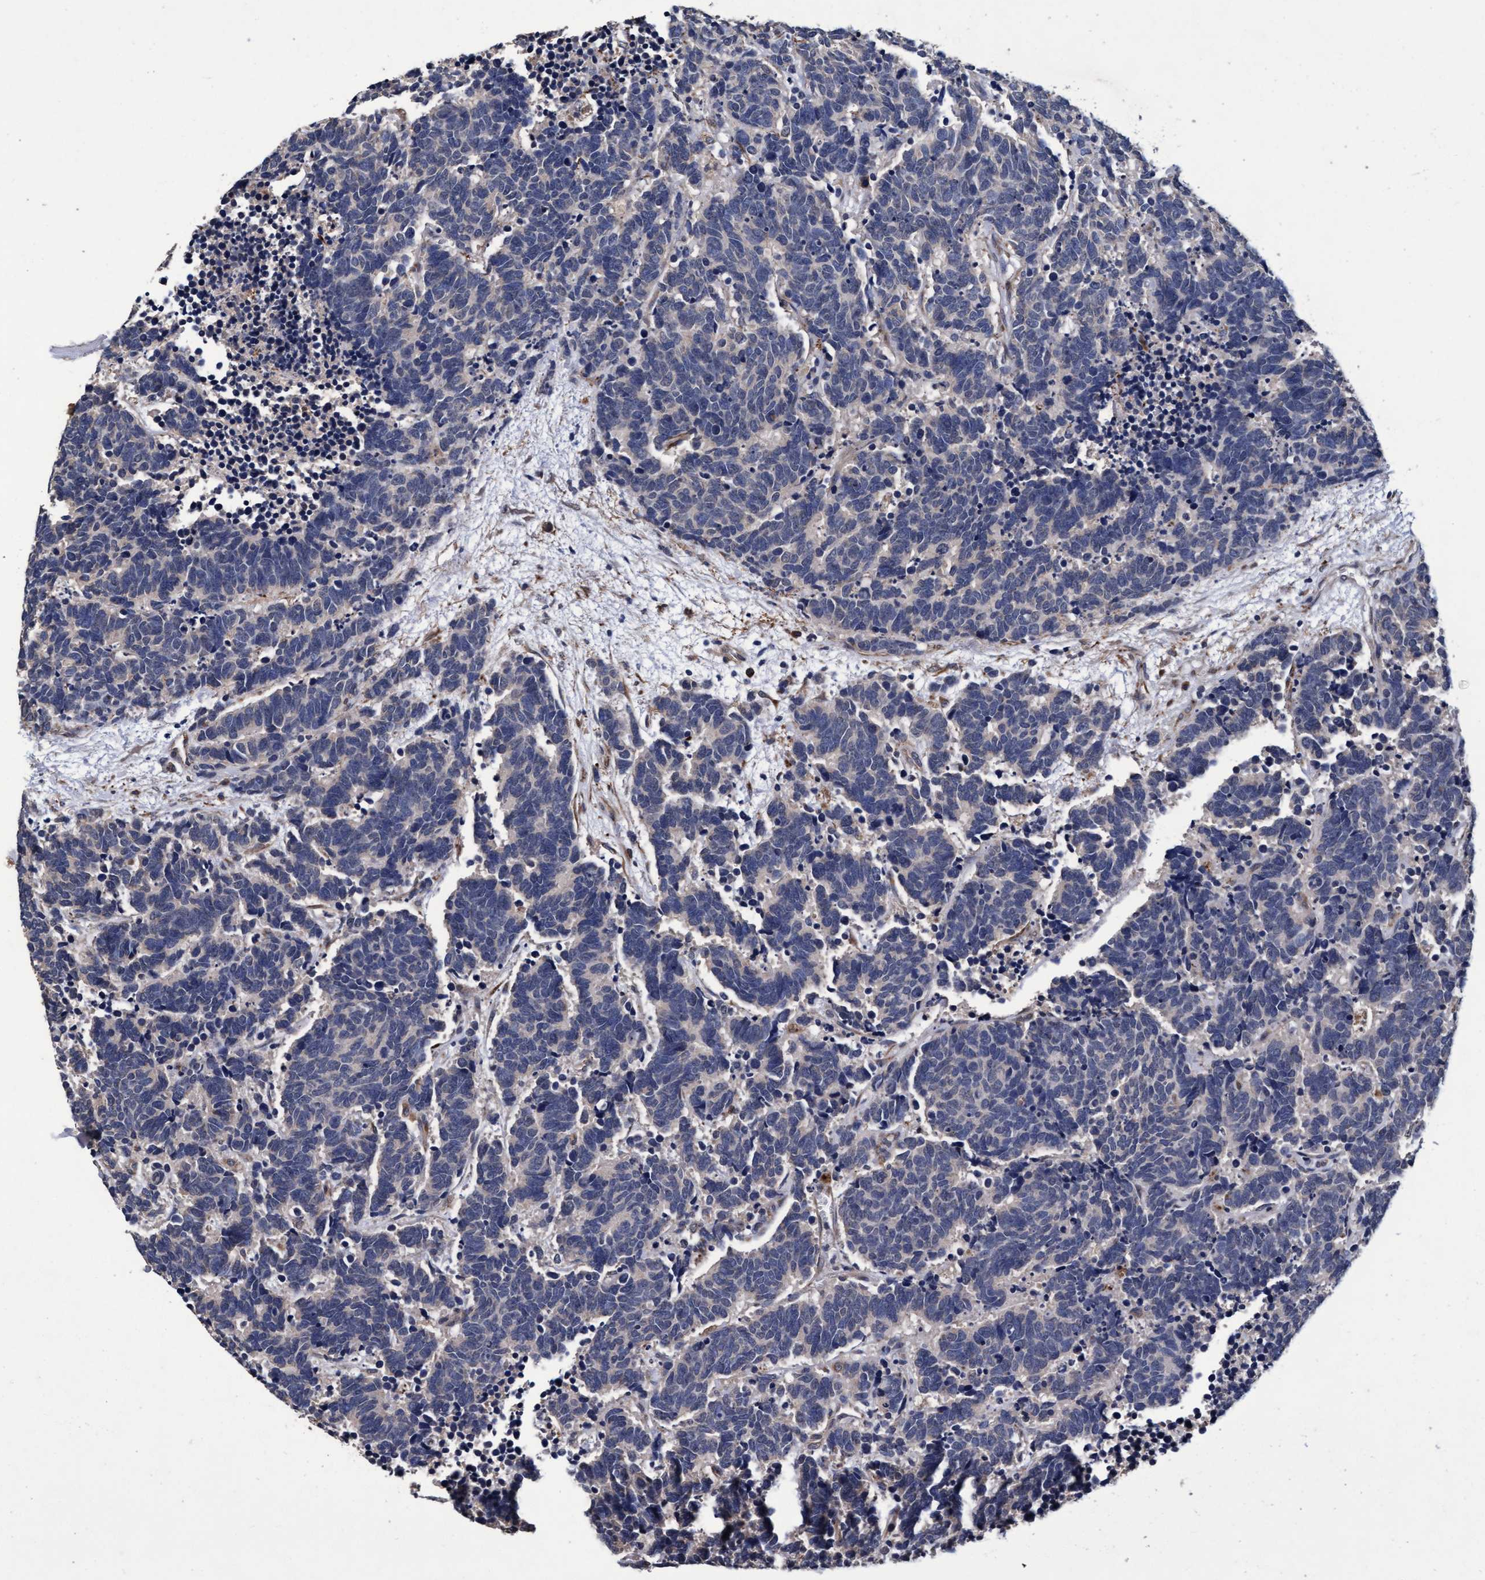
{"staining": {"intensity": "negative", "quantity": "none", "location": "none"}, "tissue": "carcinoid", "cell_type": "Tumor cells", "image_type": "cancer", "snomed": [{"axis": "morphology", "description": "Carcinoma, NOS"}, {"axis": "morphology", "description": "Carcinoid, malignant, NOS"}, {"axis": "topography", "description": "Urinary bladder"}], "caption": "Carcinoma stained for a protein using immunohistochemistry (IHC) demonstrates no positivity tumor cells.", "gene": "CPQ", "patient": {"sex": "male", "age": 57}}